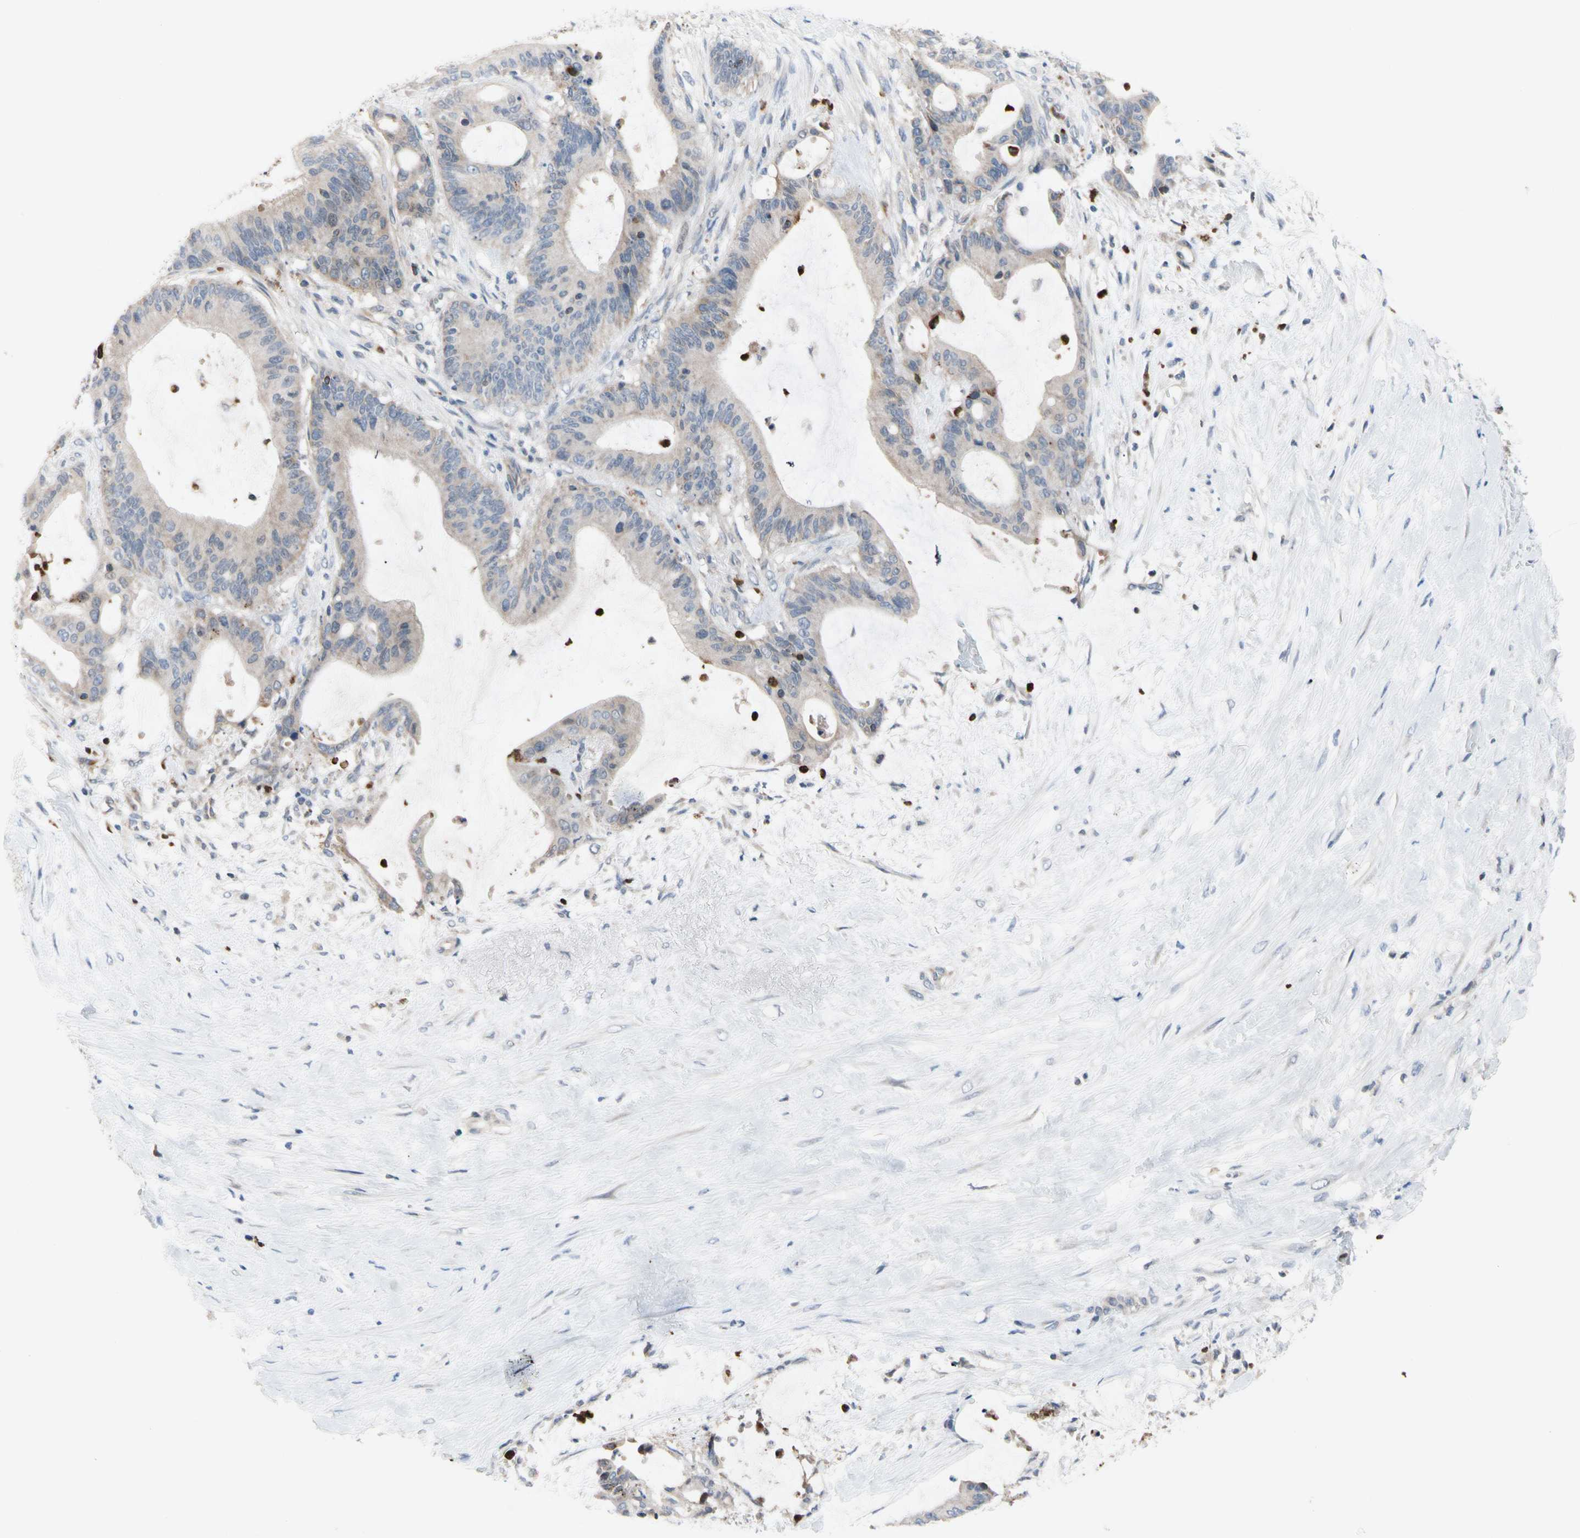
{"staining": {"intensity": "weak", "quantity": "<25%", "location": "cytoplasmic/membranous"}, "tissue": "liver cancer", "cell_type": "Tumor cells", "image_type": "cancer", "snomed": [{"axis": "morphology", "description": "Cholangiocarcinoma"}, {"axis": "topography", "description": "Liver"}], "caption": "The histopathology image demonstrates no significant staining in tumor cells of liver cancer.", "gene": "MCL1", "patient": {"sex": "female", "age": 73}}